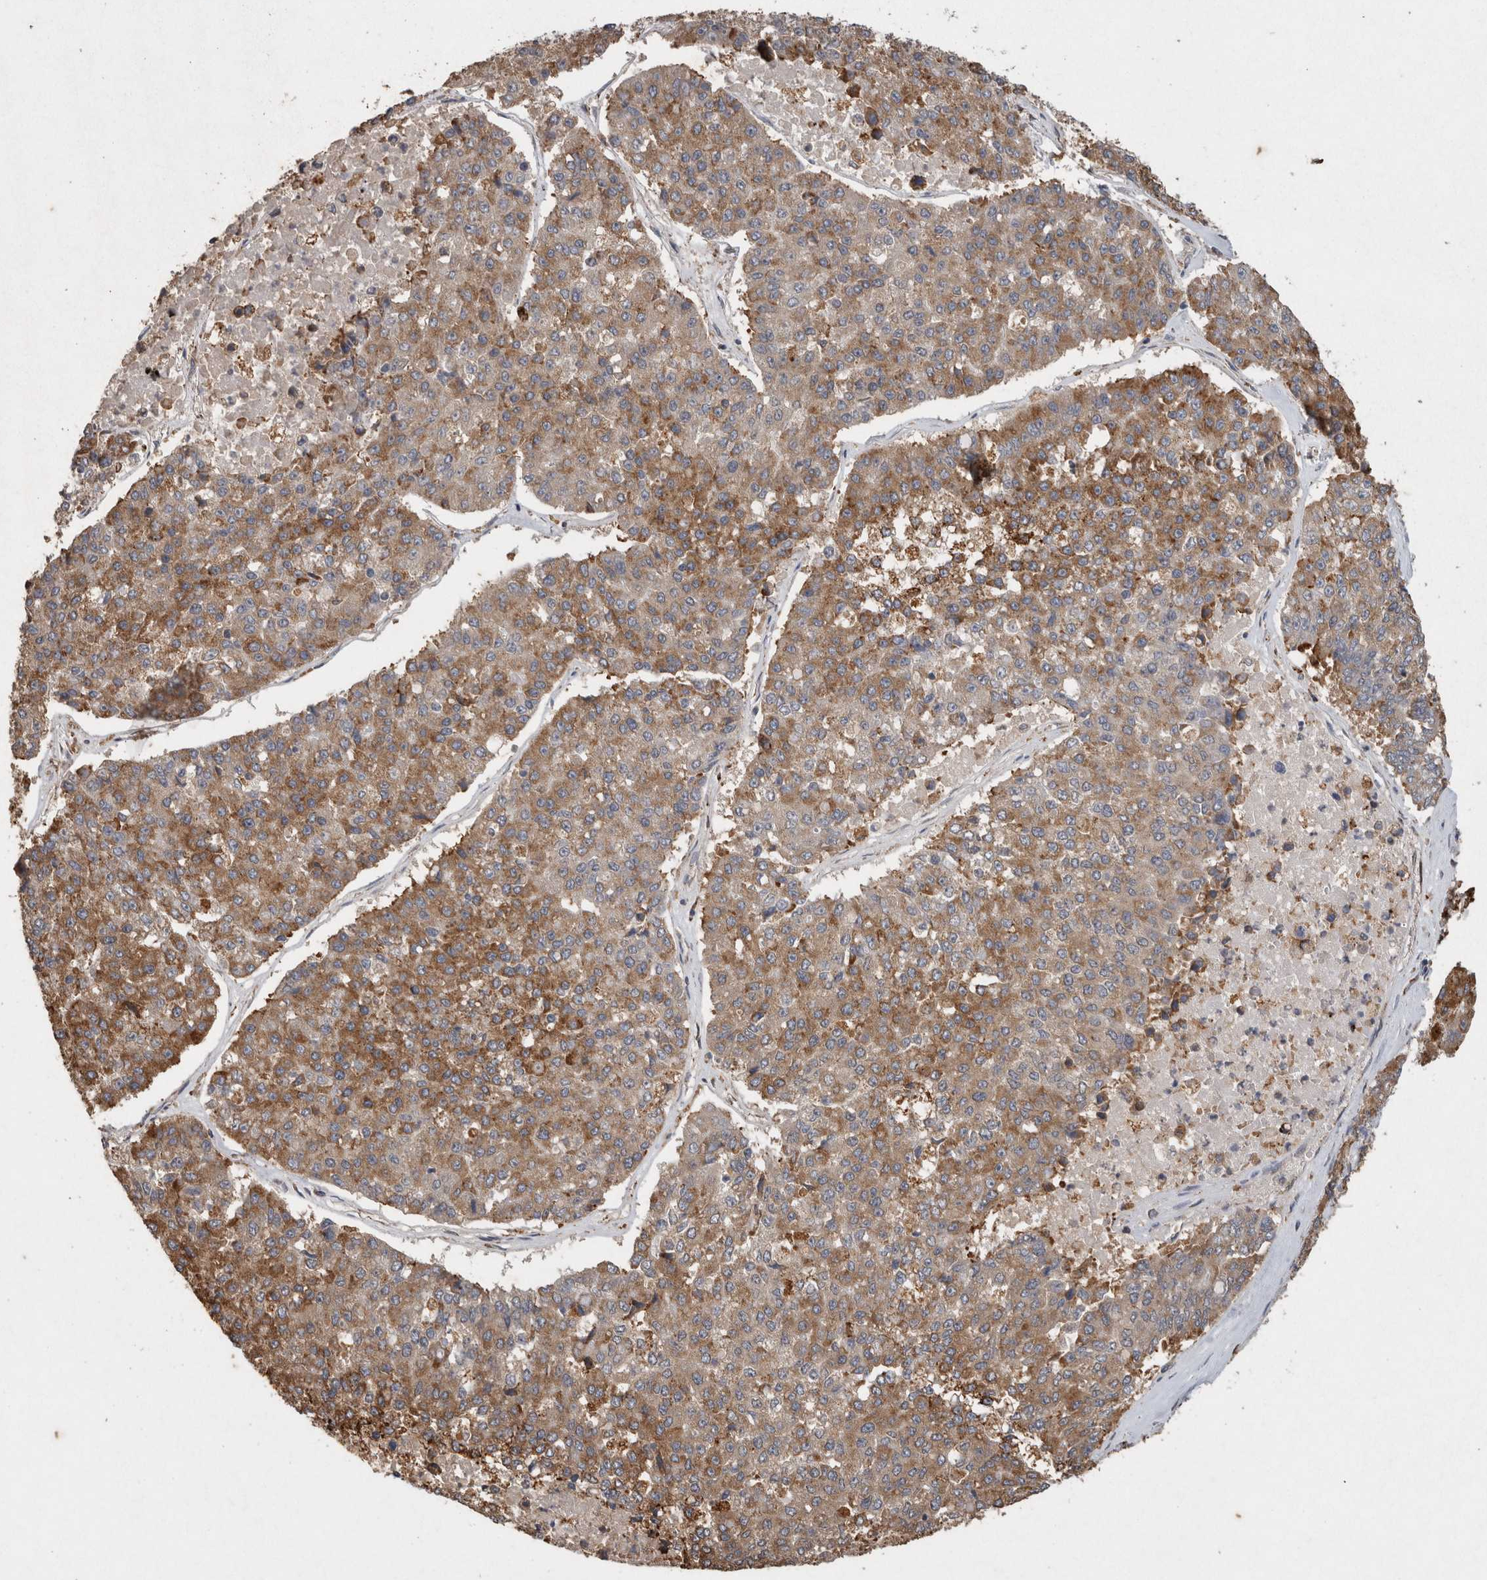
{"staining": {"intensity": "moderate", "quantity": ">75%", "location": "cytoplasmic/membranous"}, "tissue": "pancreatic cancer", "cell_type": "Tumor cells", "image_type": "cancer", "snomed": [{"axis": "morphology", "description": "Adenocarcinoma, NOS"}, {"axis": "topography", "description": "Pancreas"}], "caption": "Immunohistochemistry (IHC) micrograph of adenocarcinoma (pancreatic) stained for a protein (brown), which exhibits medium levels of moderate cytoplasmic/membranous staining in approximately >75% of tumor cells.", "gene": "ADGRL3", "patient": {"sex": "male", "age": 50}}